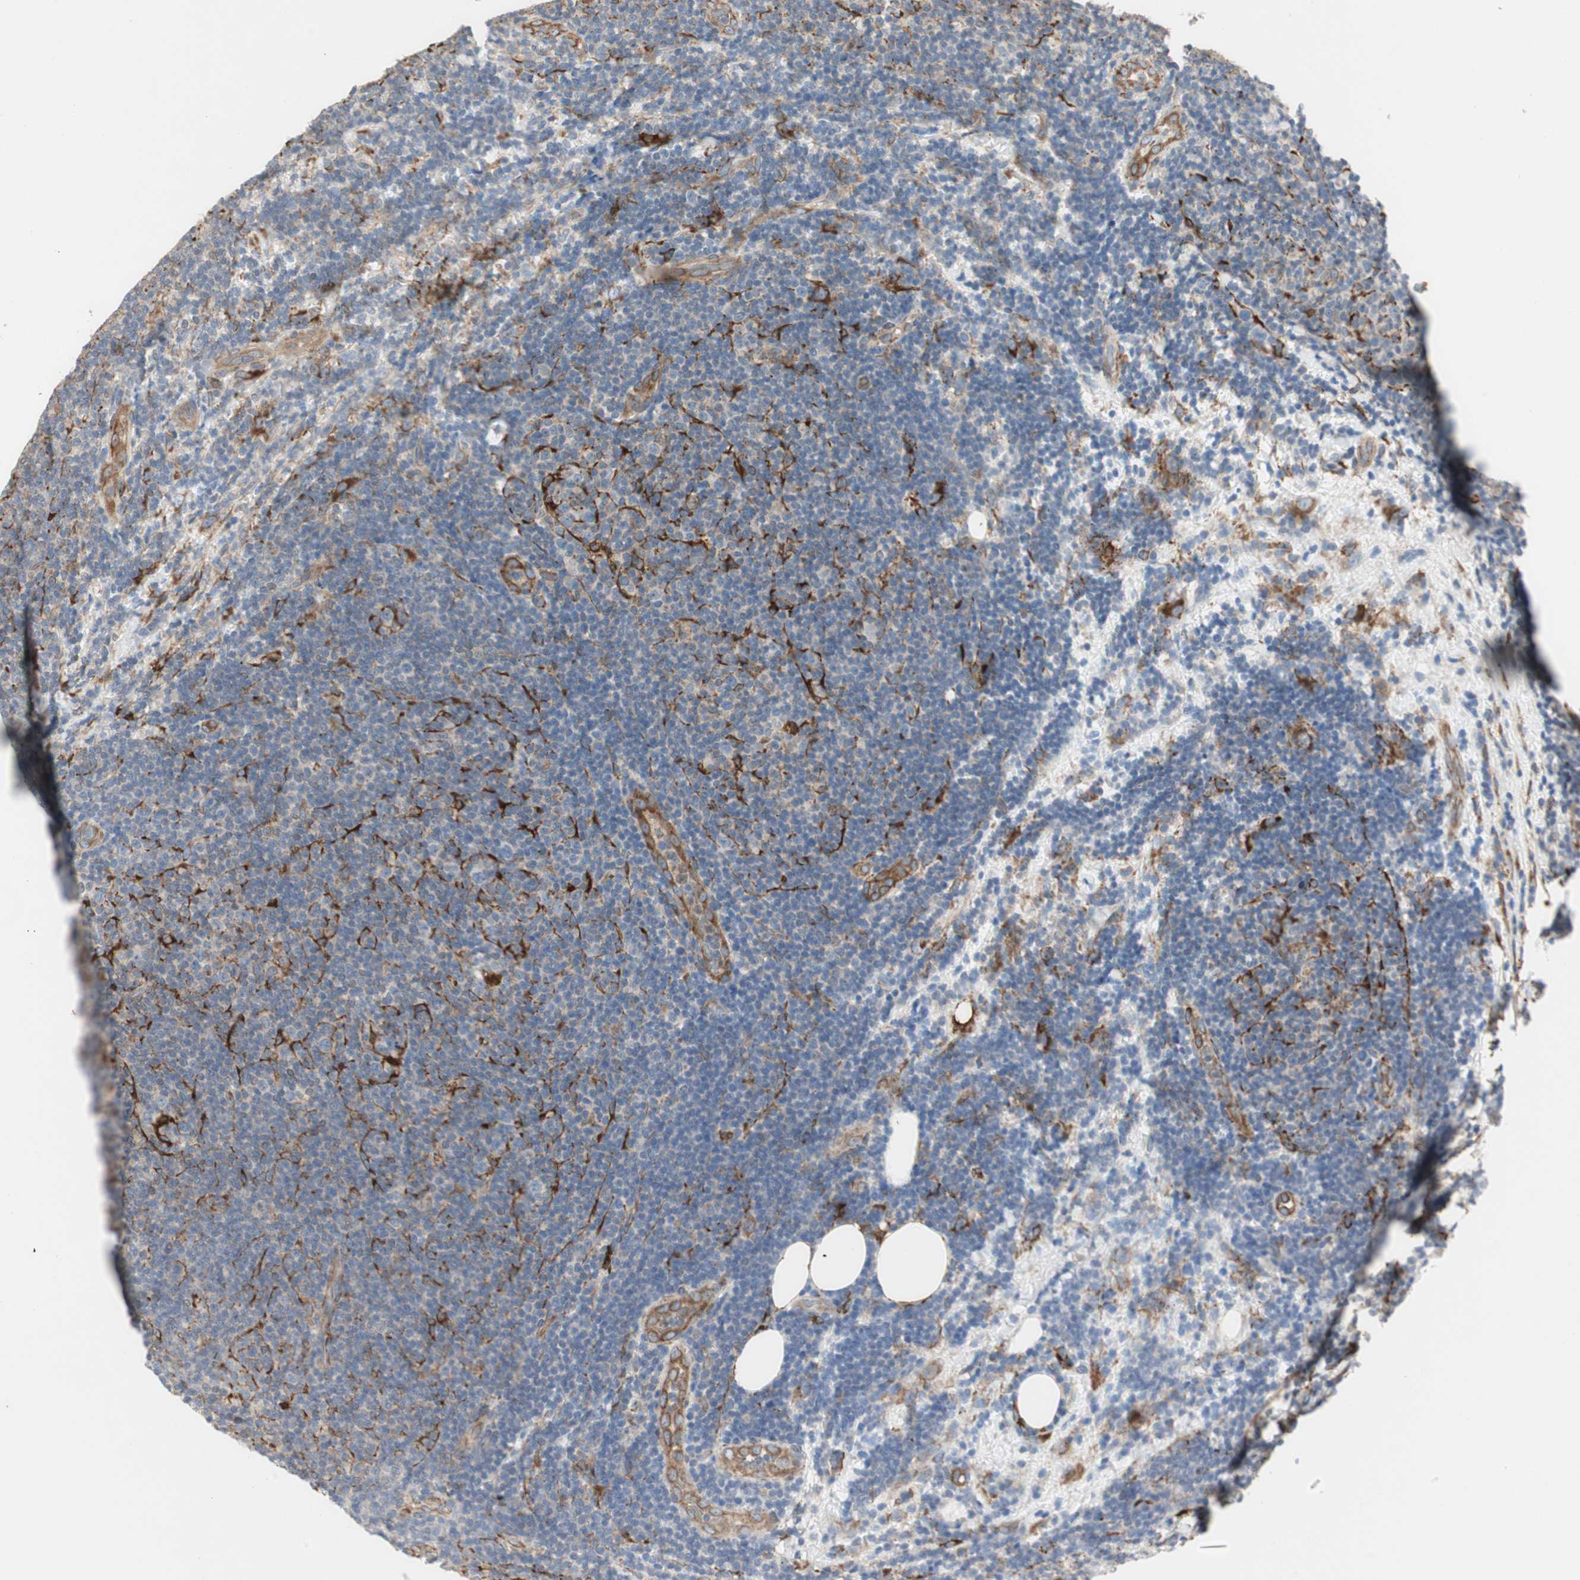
{"staining": {"intensity": "weak", "quantity": "25%-75%", "location": "cytoplasmic/membranous"}, "tissue": "lymphoma", "cell_type": "Tumor cells", "image_type": "cancer", "snomed": [{"axis": "morphology", "description": "Malignant lymphoma, non-Hodgkin's type, Low grade"}, {"axis": "topography", "description": "Lymph node"}], "caption": "Lymphoma stained with IHC shows weak cytoplasmic/membranous positivity in approximately 25%-75% of tumor cells. Immunohistochemistry (ihc) stains the protein in brown and the nuclei are stained blue.", "gene": "H6PD", "patient": {"sex": "male", "age": 83}}